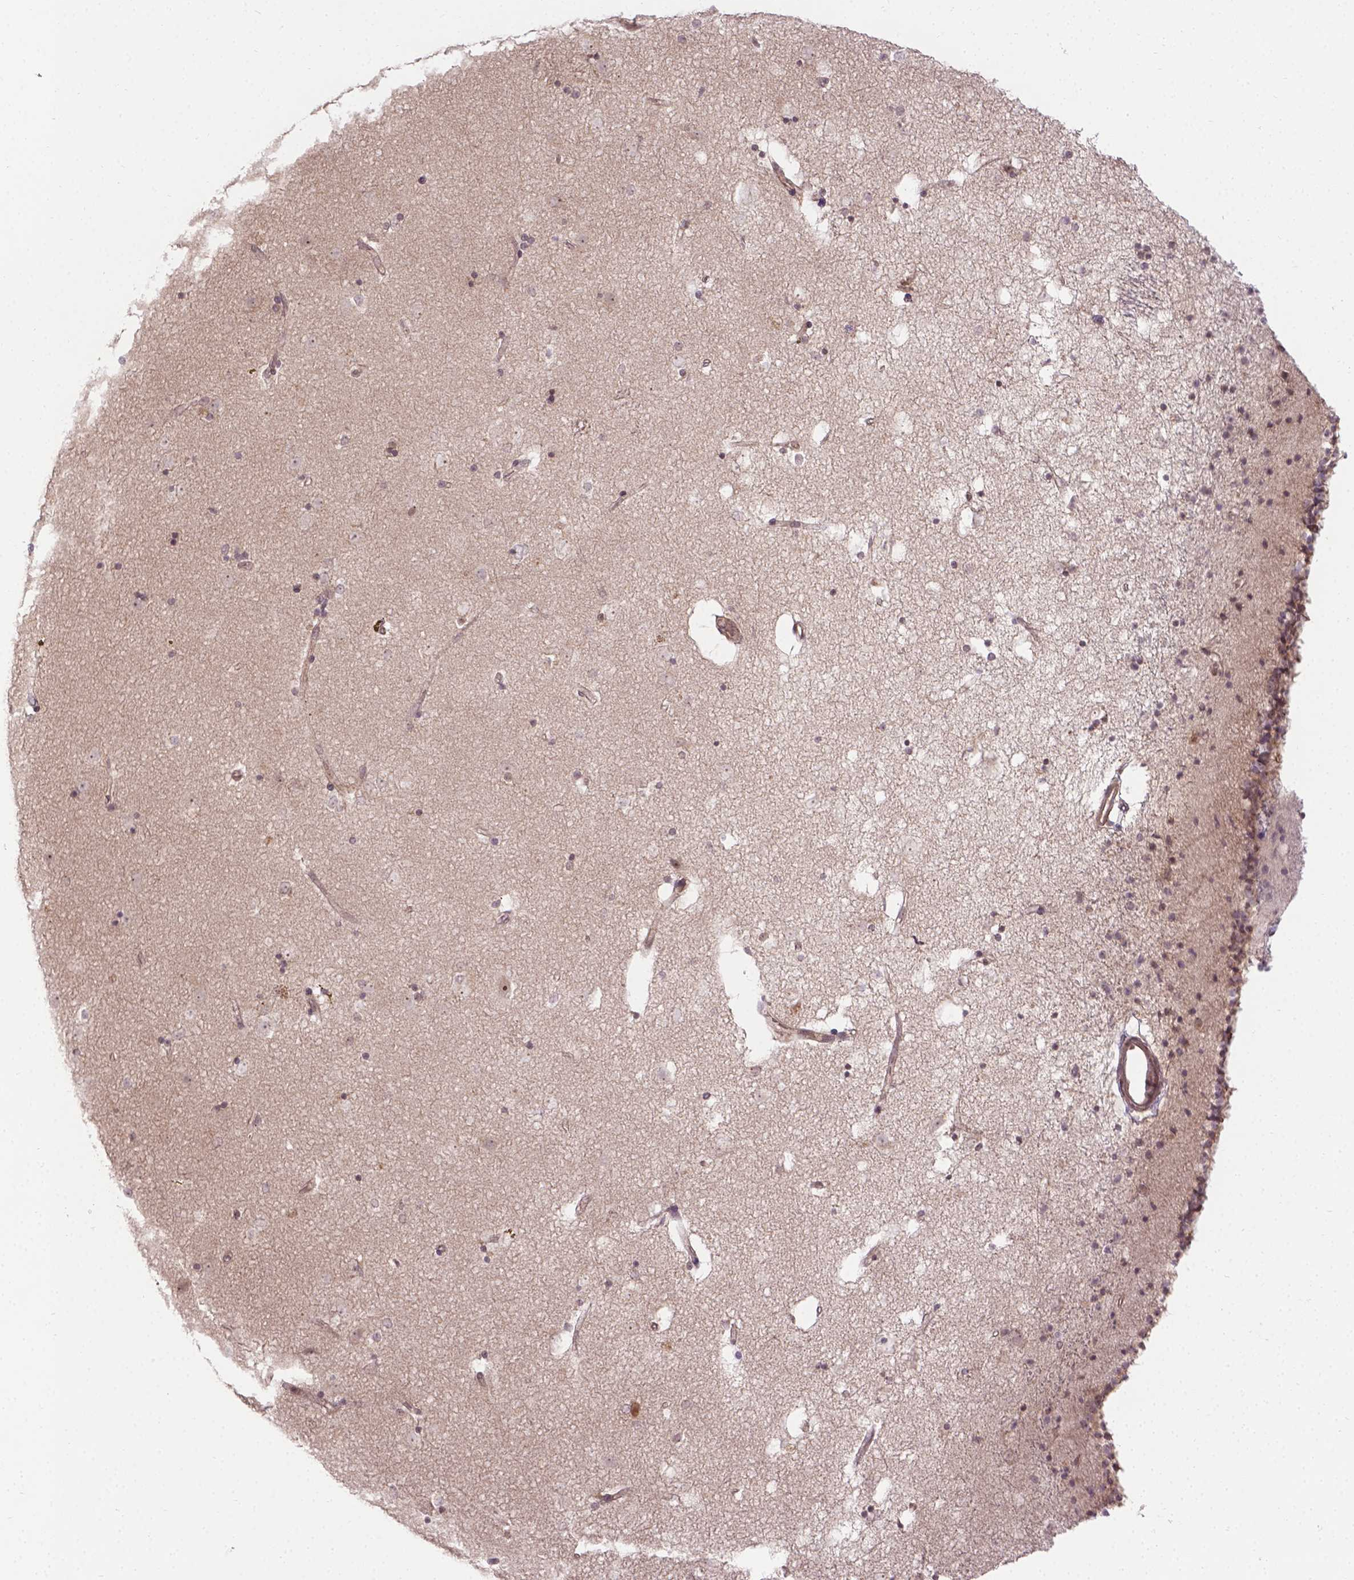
{"staining": {"intensity": "weak", "quantity": "<25%", "location": "nuclear"}, "tissue": "caudate", "cell_type": "Glial cells", "image_type": "normal", "snomed": [{"axis": "morphology", "description": "Normal tissue, NOS"}, {"axis": "topography", "description": "Lateral ventricle wall"}], "caption": "IHC photomicrograph of normal caudate: caudate stained with DAB (3,3'-diaminobenzidine) shows no significant protein positivity in glial cells.", "gene": "ANKRD54", "patient": {"sex": "female", "age": 71}}